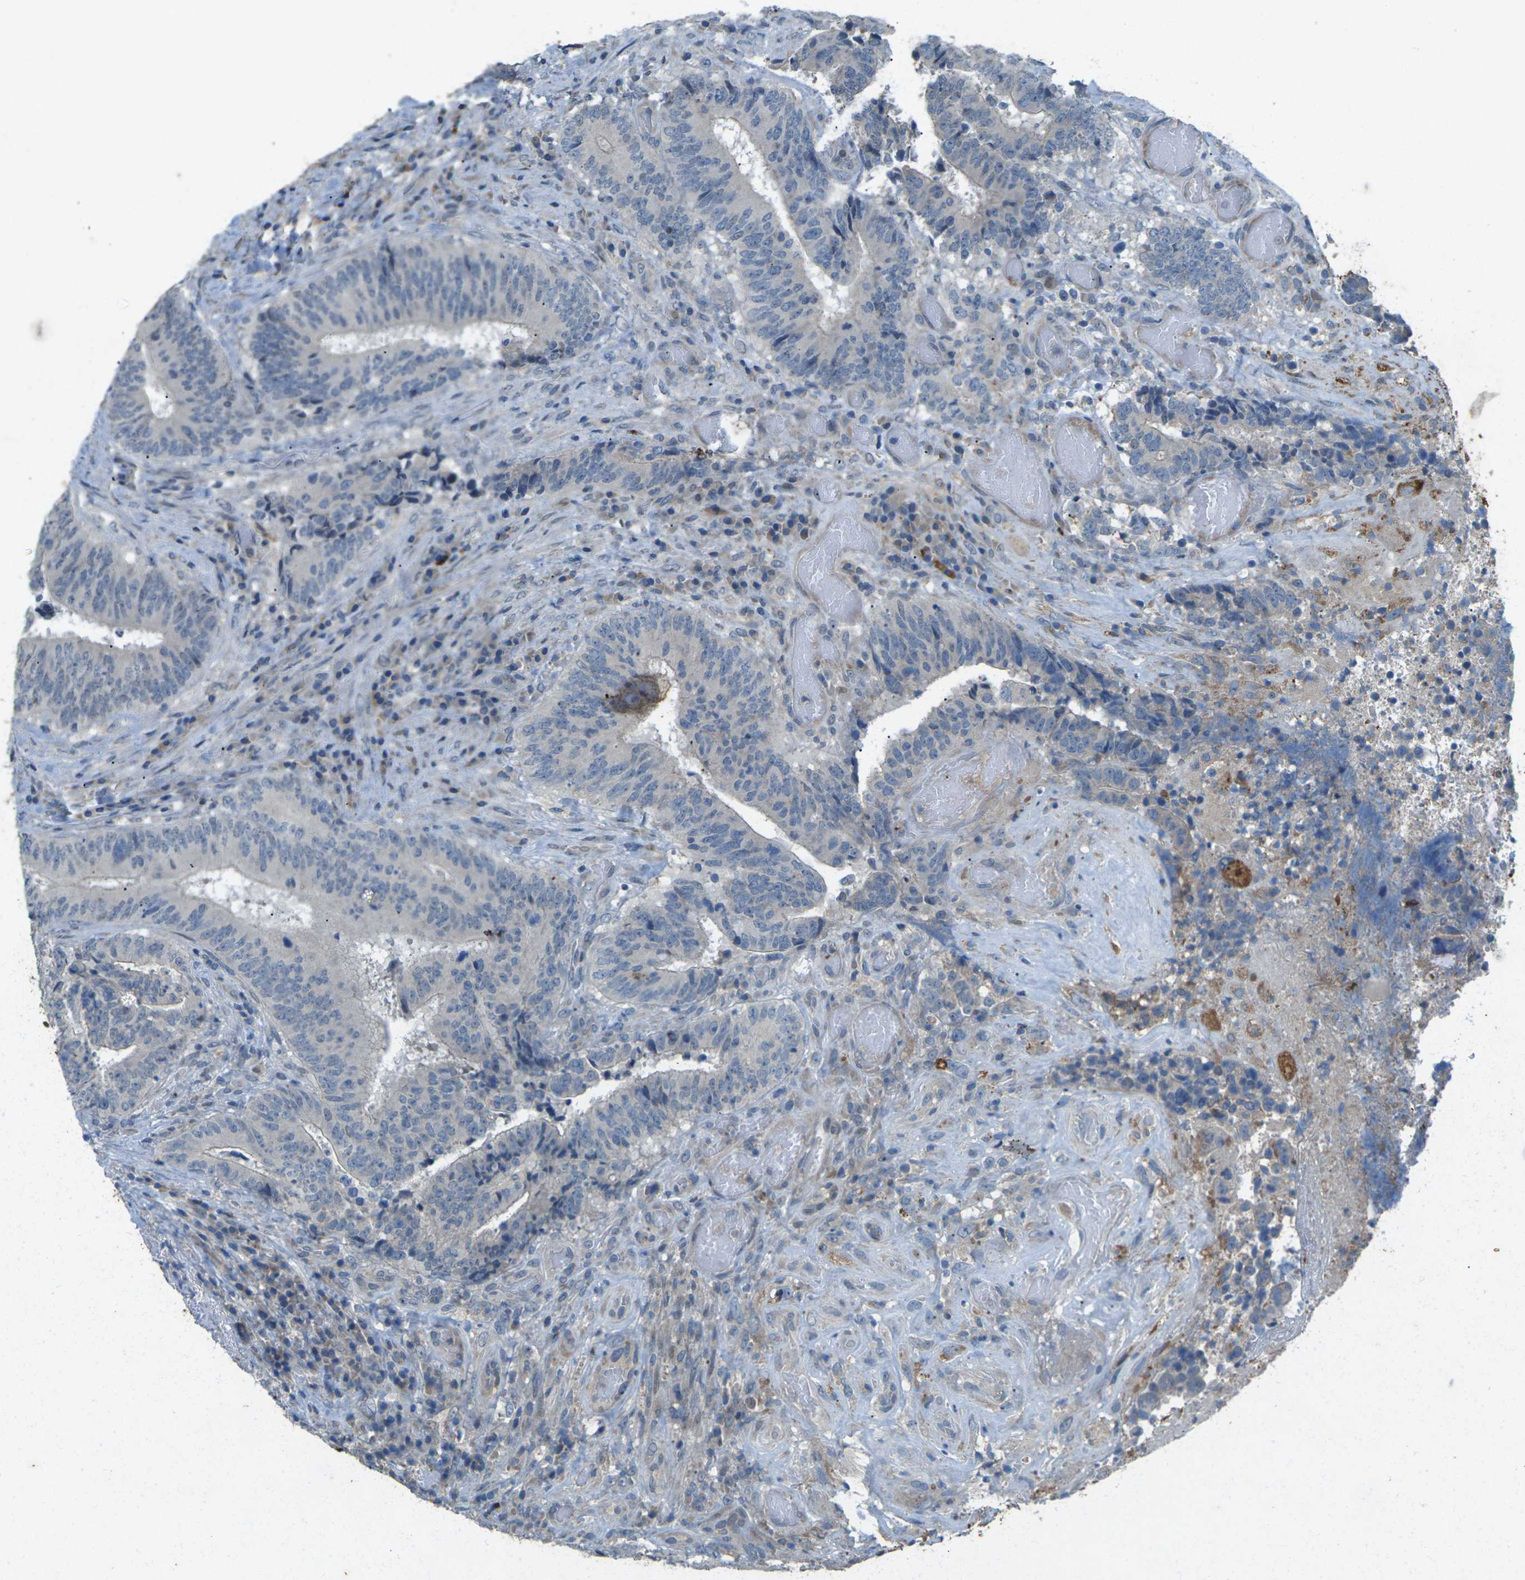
{"staining": {"intensity": "negative", "quantity": "none", "location": "none"}, "tissue": "colorectal cancer", "cell_type": "Tumor cells", "image_type": "cancer", "snomed": [{"axis": "morphology", "description": "Adenocarcinoma, NOS"}, {"axis": "topography", "description": "Rectum"}], "caption": "Immunohistochemistry of human adenocarcinoma (colorectal) displays no positivity in tumor cells.", "gene": "SIGLEC14", "patient": {"sex": "male", "age": 72}}